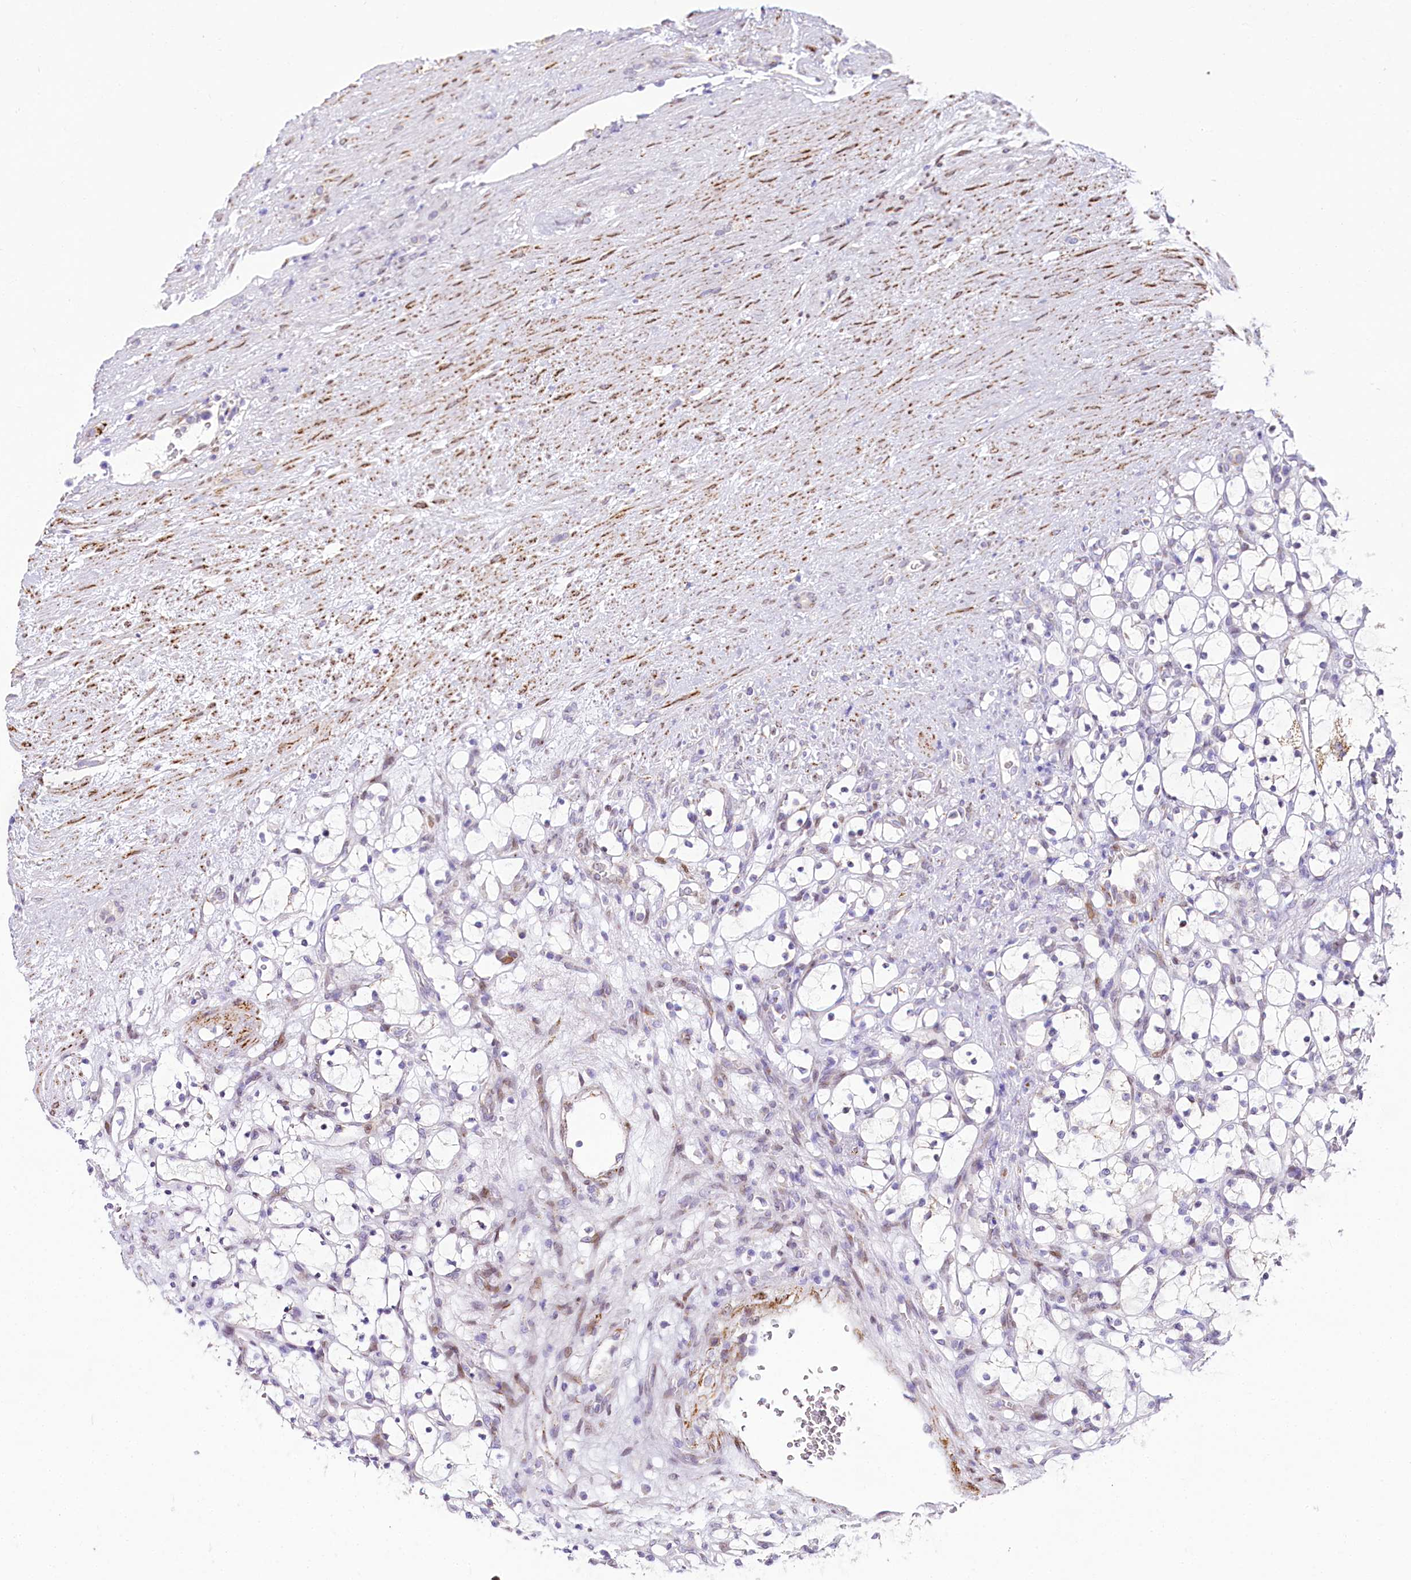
{"staining": {"intensity": "negative", "quantity": "none", "location": "none"}, "tissue": "renal cancer", "cell_type": "Tumor cells", "image_type": "cancer", "snomed": [{"axis": "morphology", "description": "Adenocarcinoma, NOS"}, {"axis": "topography", "description": "Kidney"}], "caption": "High magnification brightfield microscopy of adenocarcinoma (renal) stained with DAB (3,3'-diaminobenzidine) (brown) and counterstained with hematoxylin (blue): tumor cells show no significant positivity.", "gene": "PPIP5K2", "patient": {"sex": "female", "age": 69}}